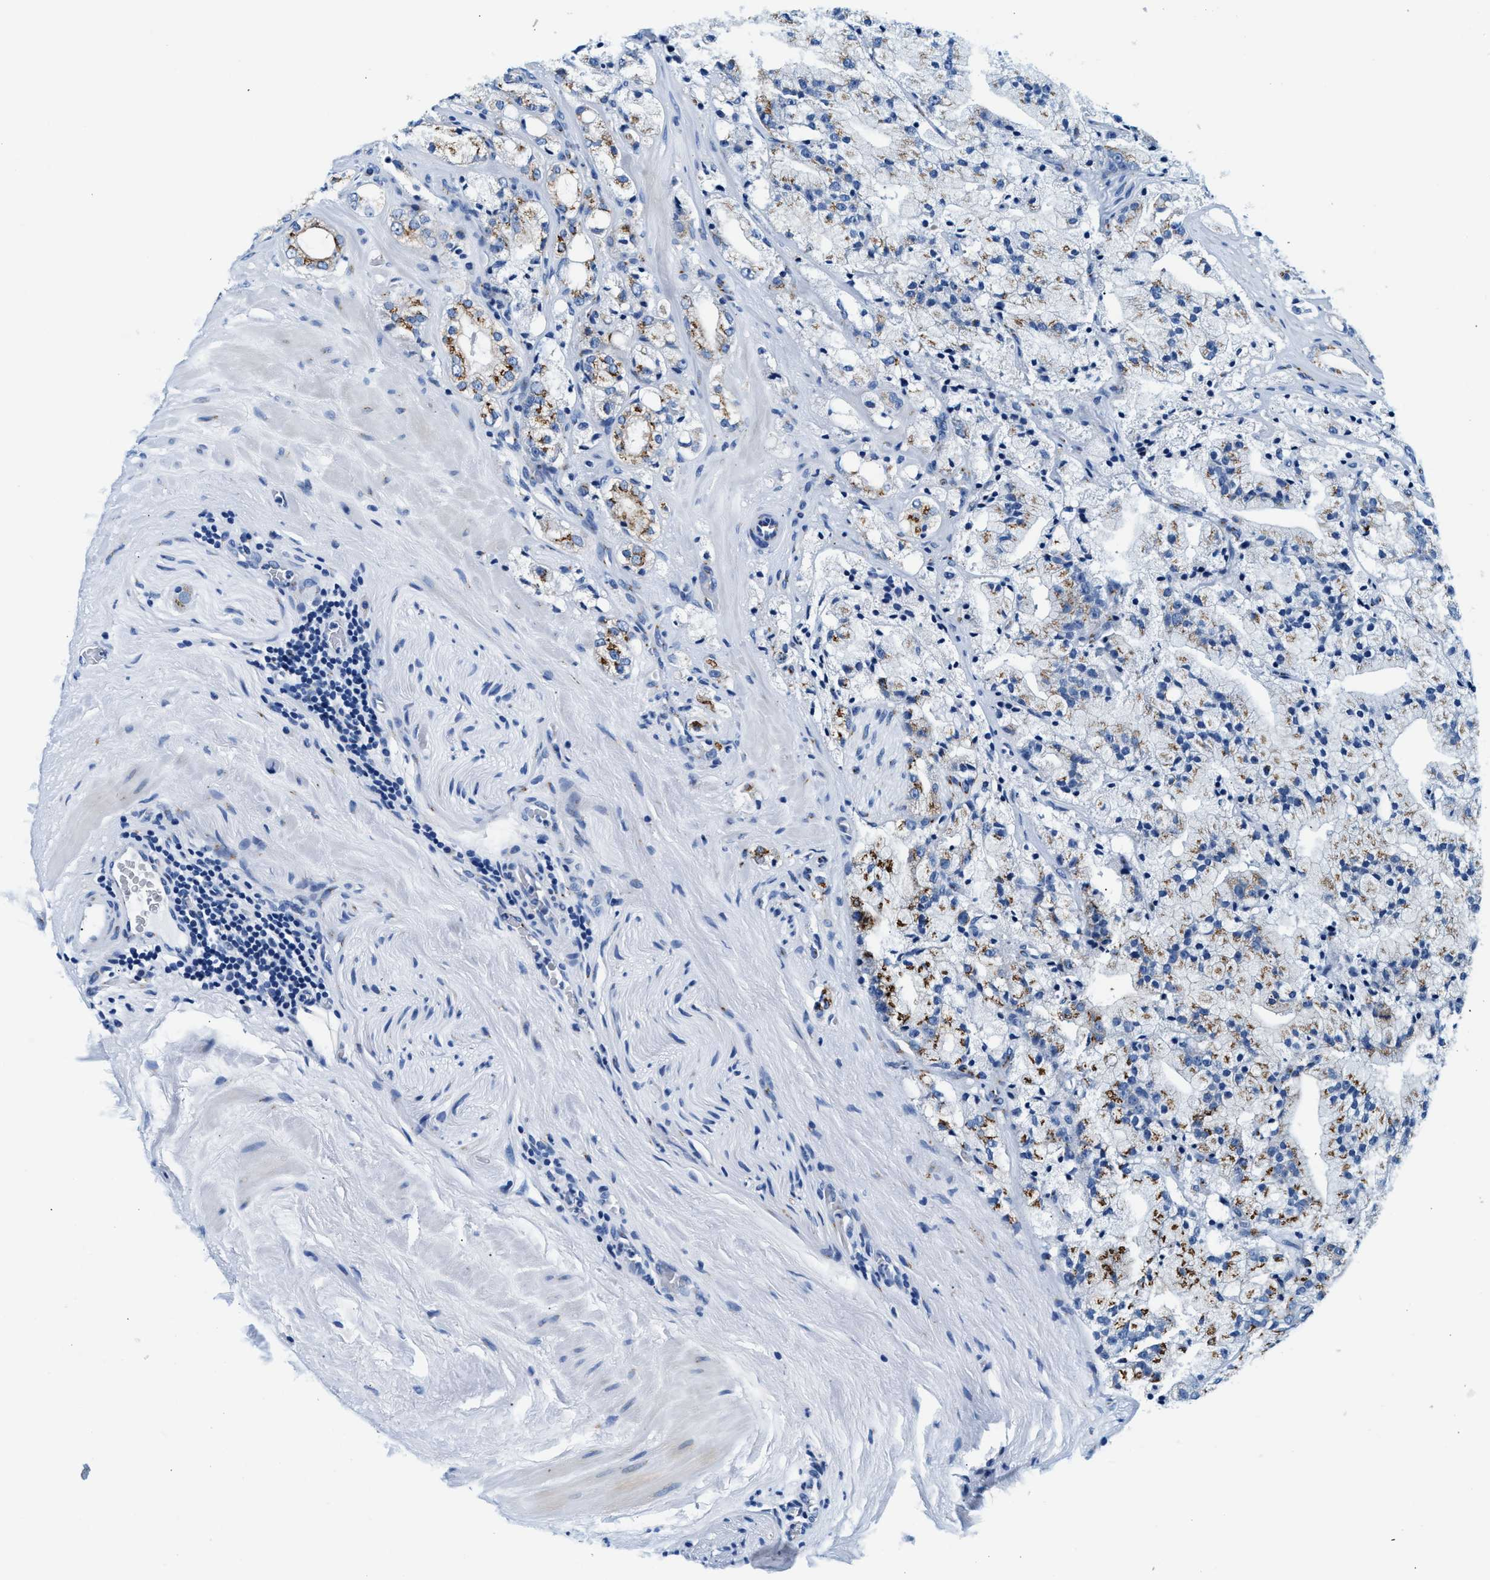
{"staining": {"intensity": "moderate", "quantity": "25%-75%", "location": "cytoplasmic/membranous"}, "tissue": "prostate cancer", "cell_type": "Tumor cells", "image_type": "cancer", "snomed": [{"axis": "morphology", "description": "Adenocarcinoma, High grade"}, {"axis": "topography", "description": "Prostate"}], "caption": "Prostate high-grade adenocarcinoma stained for a protein (brown) demonstrates moderate cytoplasmic/membranous positive positivity in about 25%-75% of tumor cells.", "gene": "VPS53", "patient": {"sex": "male", "age": 64}}